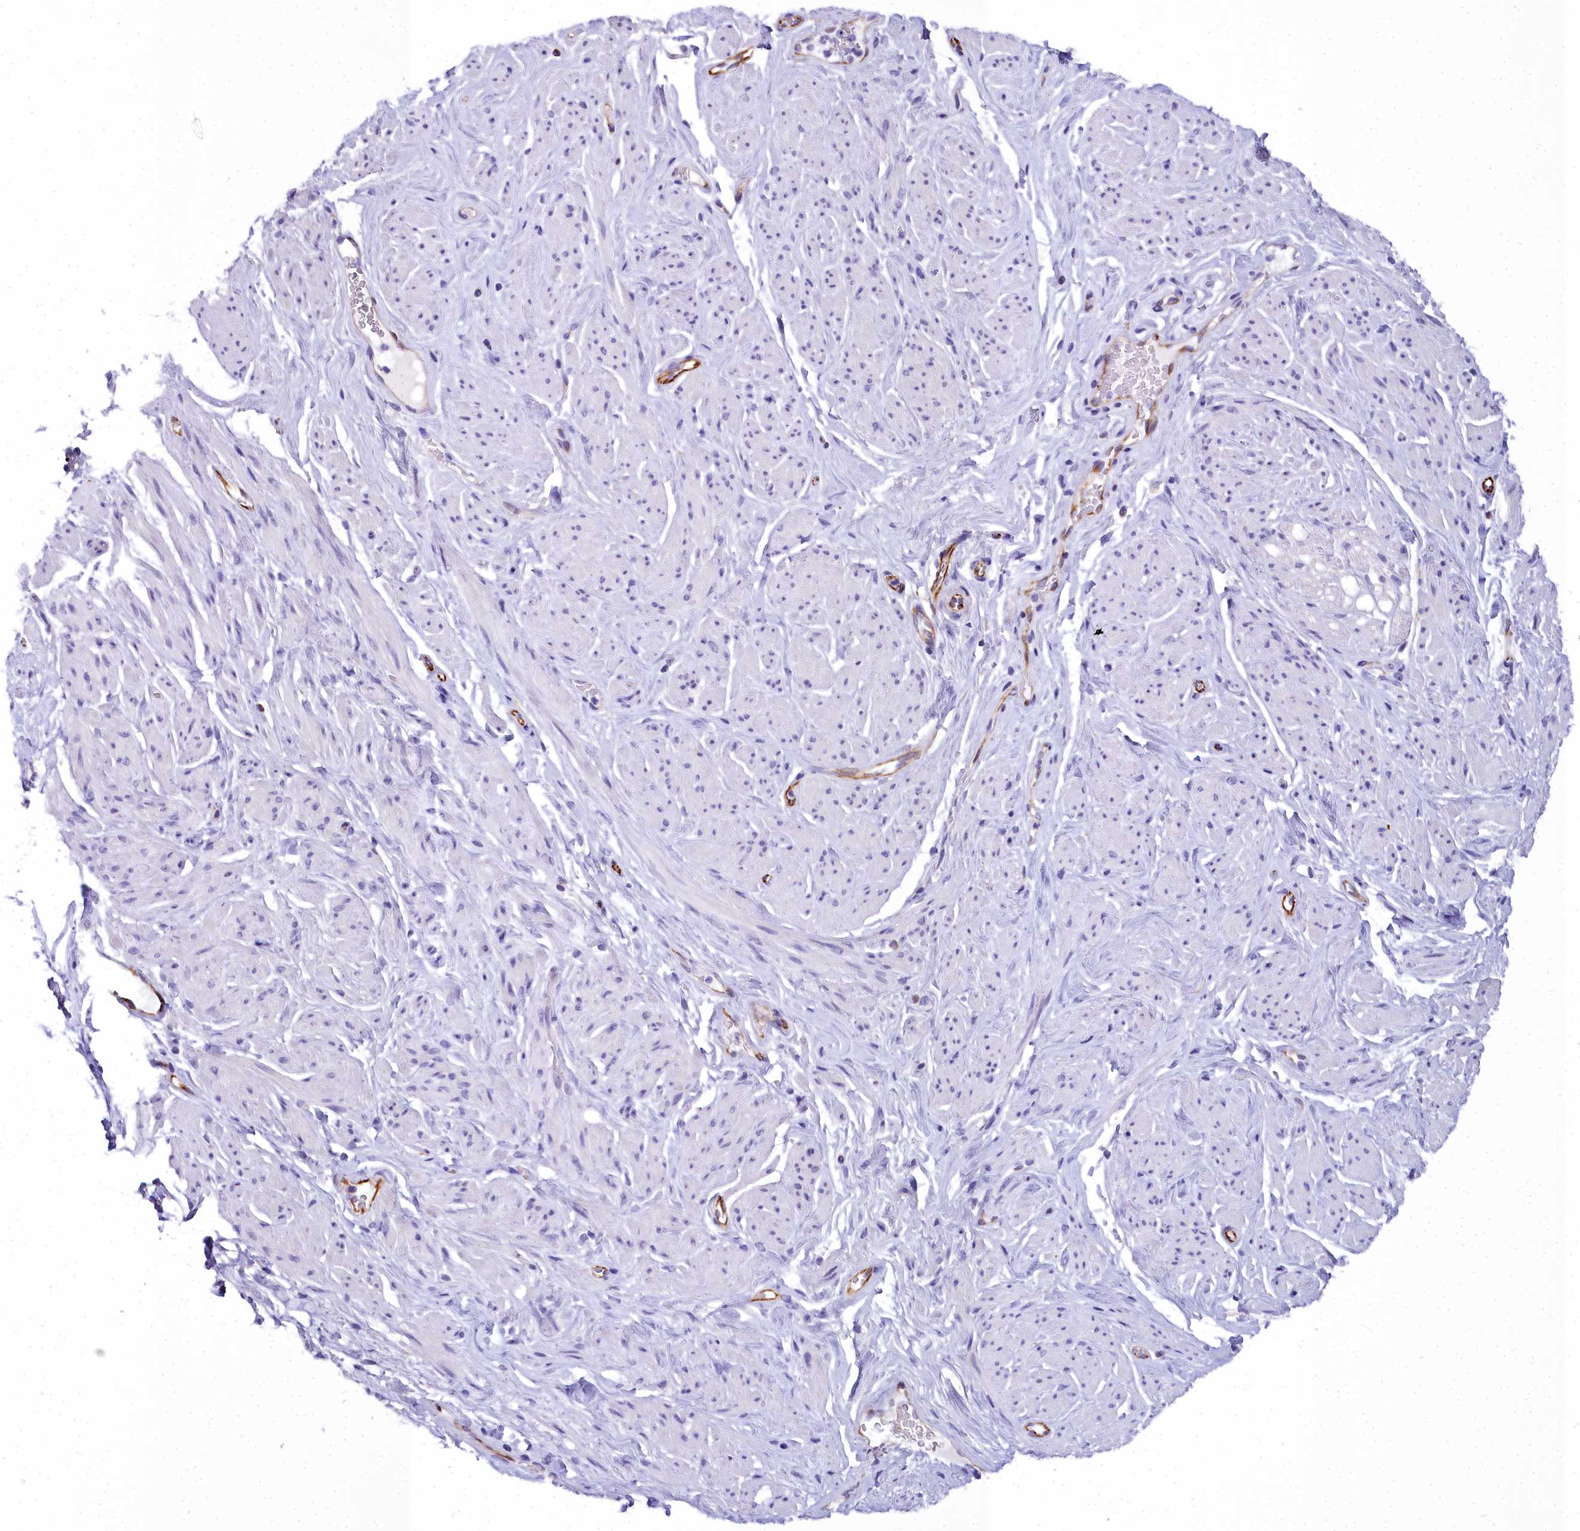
{"staining": {"intensity": "negative", "quantity": "none", "location": "none"}, "tissue": "smooth muscle", "cell_type": "Smooth muscle cells", "image_type": "normal", "snomed": [{"axis": "morphology", "description": "Normal tissue, NOS"}, {"axis": "topography", "description": "Smooth muscle"}, {"axis": "topography", "description": "Peripheral nerve tissue"}], "caption": "Smooth muscle was stained to show a protein in brown. There is no significant positivity in smooth muscle cells. (IHC, brightfield microscopy, high magnification).", "gene": "TIMM22", "patient": {"sex": "male", "age": 69}}